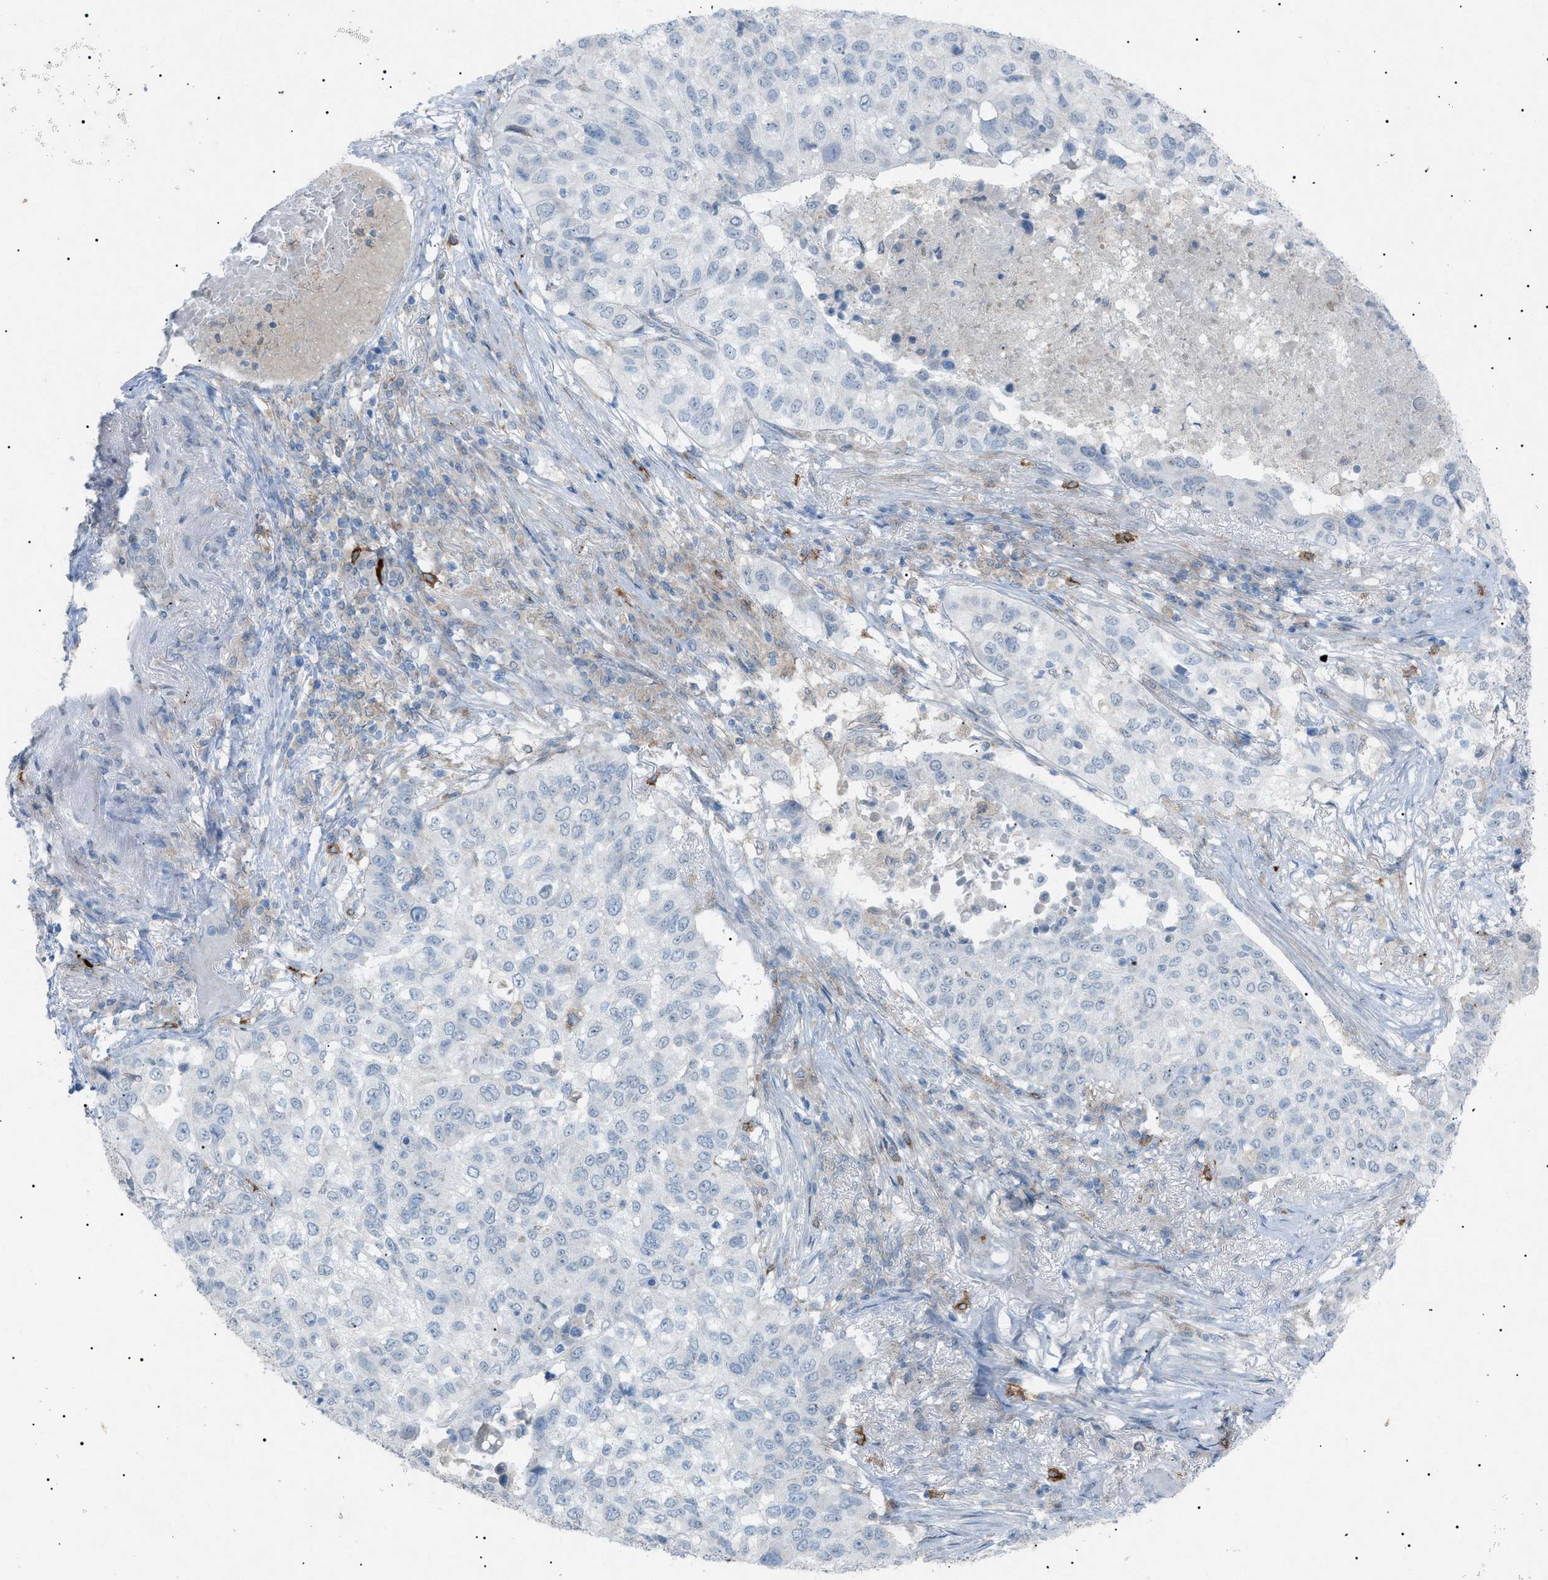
{"staining": {"intensity": "negative", "quantity": "none", "location": "none"}, "tissue": "lung cancer", "cell_type": "Tumor cells", "image_type": "cancer", "snomed": [{"axis": "morphology", "description": "Squamous cell carcinoma, NOS"}, {"axis": "topography", "description": "Lung"}], "caption": "DAB (3,3'-diaminobenzidine) immunohistochemical staining of human lung cancer (squamous cell carcinoma) demonstrates no significant expression in tumor cells.", "gene": "BTK", "patient": {"sex": "male", "age": 57}}